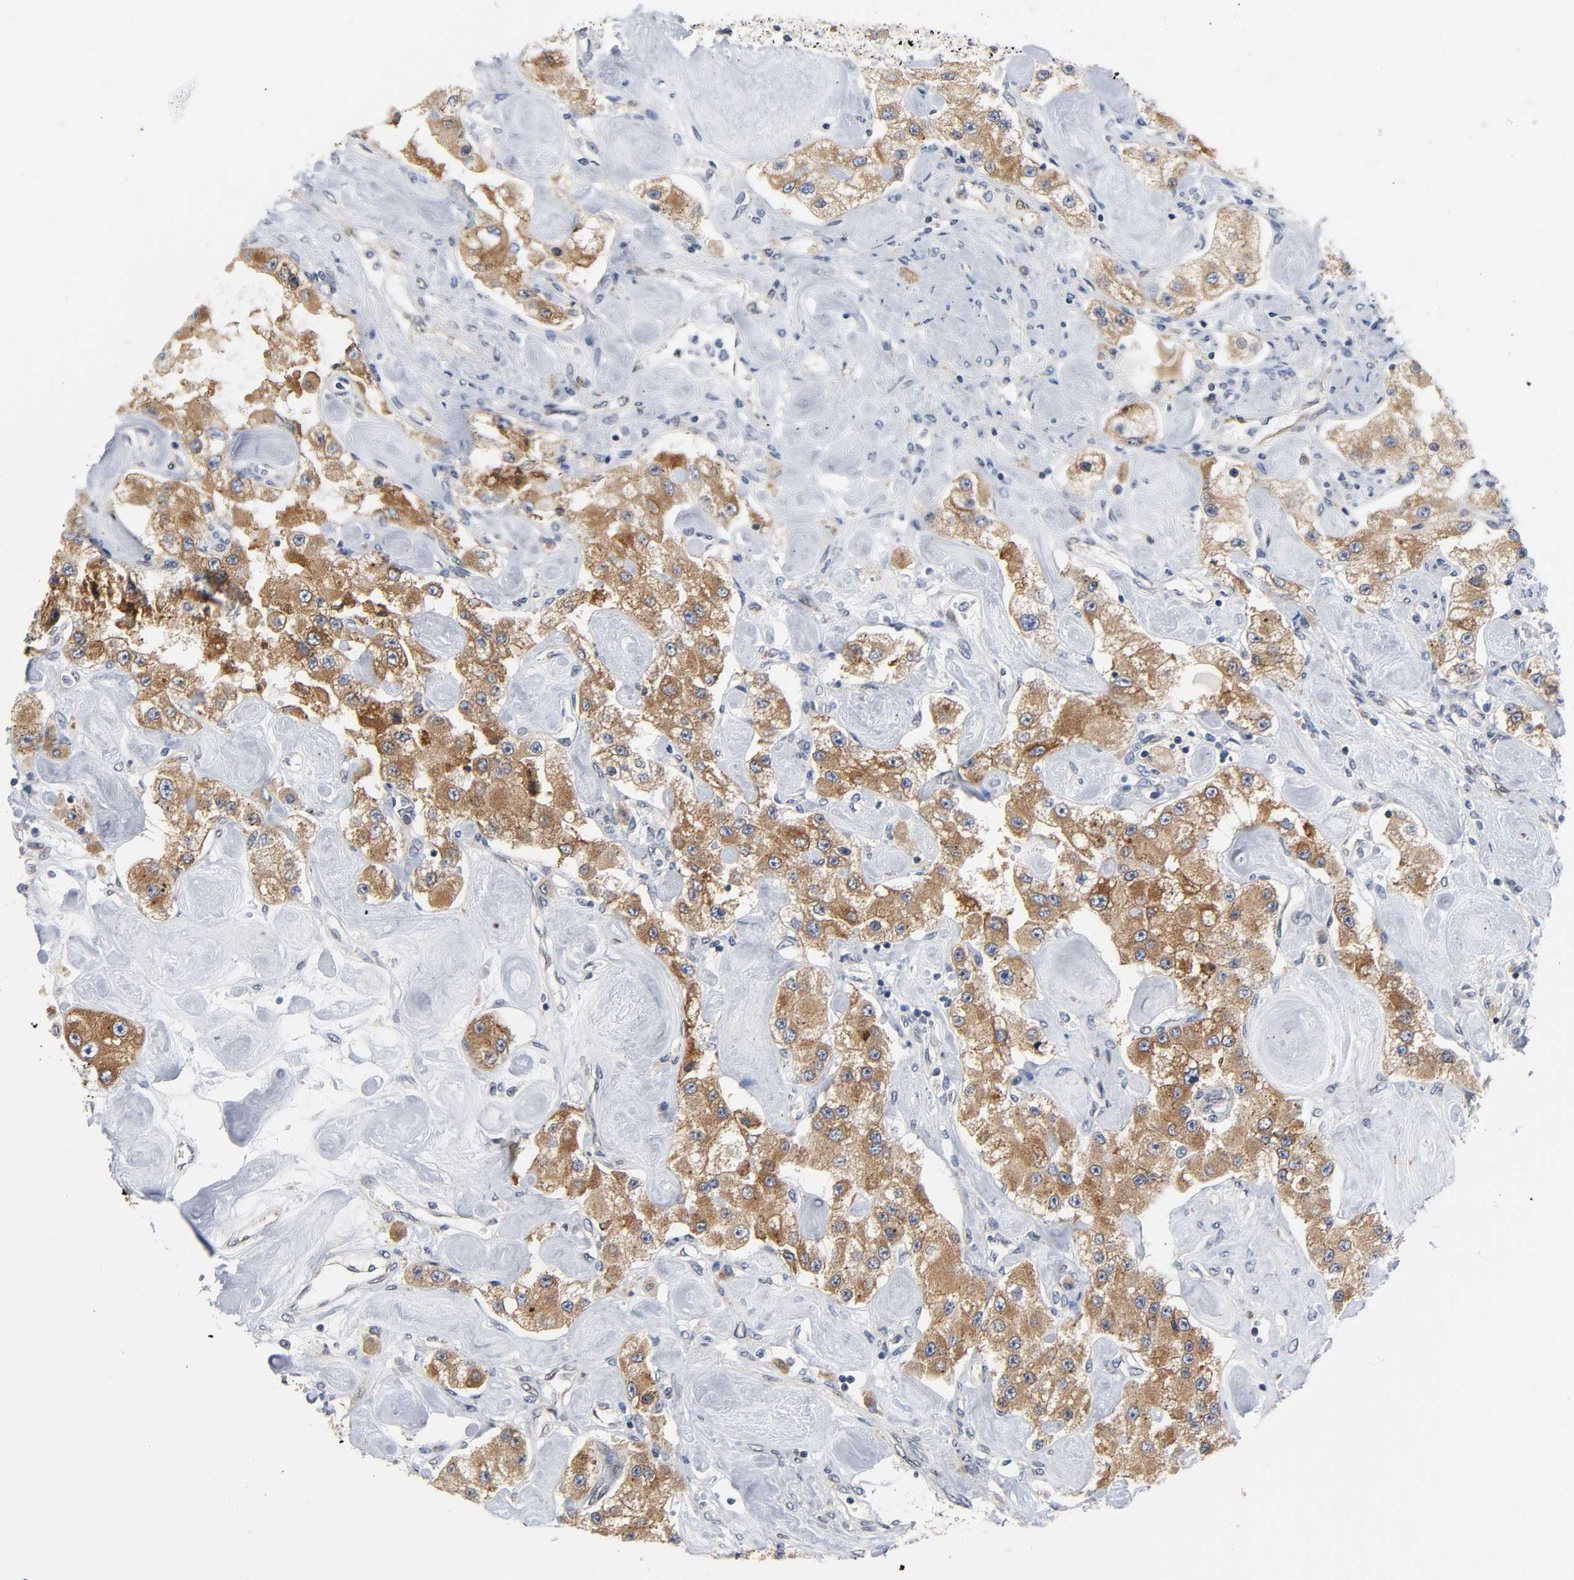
{"staining": {"intensity": "moderate", "quantity": ">75%", "location": "cytoplasmic/membranous"}, "tissue": "carcinoid", "cell_type": "Tumor cells", "image_type": "cancer", "snomed": [{"axis": "morphology", "description": "Carcinoid, malignant, NOS"}, {"axis": "topography", "description": "Pancreas"}], "caption": "Immunohistochemical staining of carcinoid shows moderate cytoplasmic/membranous protein expression in approximately >75% of tumor cells. (DAB = brown stain, brightfield microscopy at high magnification).", "gene": "ASB6", "patient": {"sex": "male", "age": 41}}